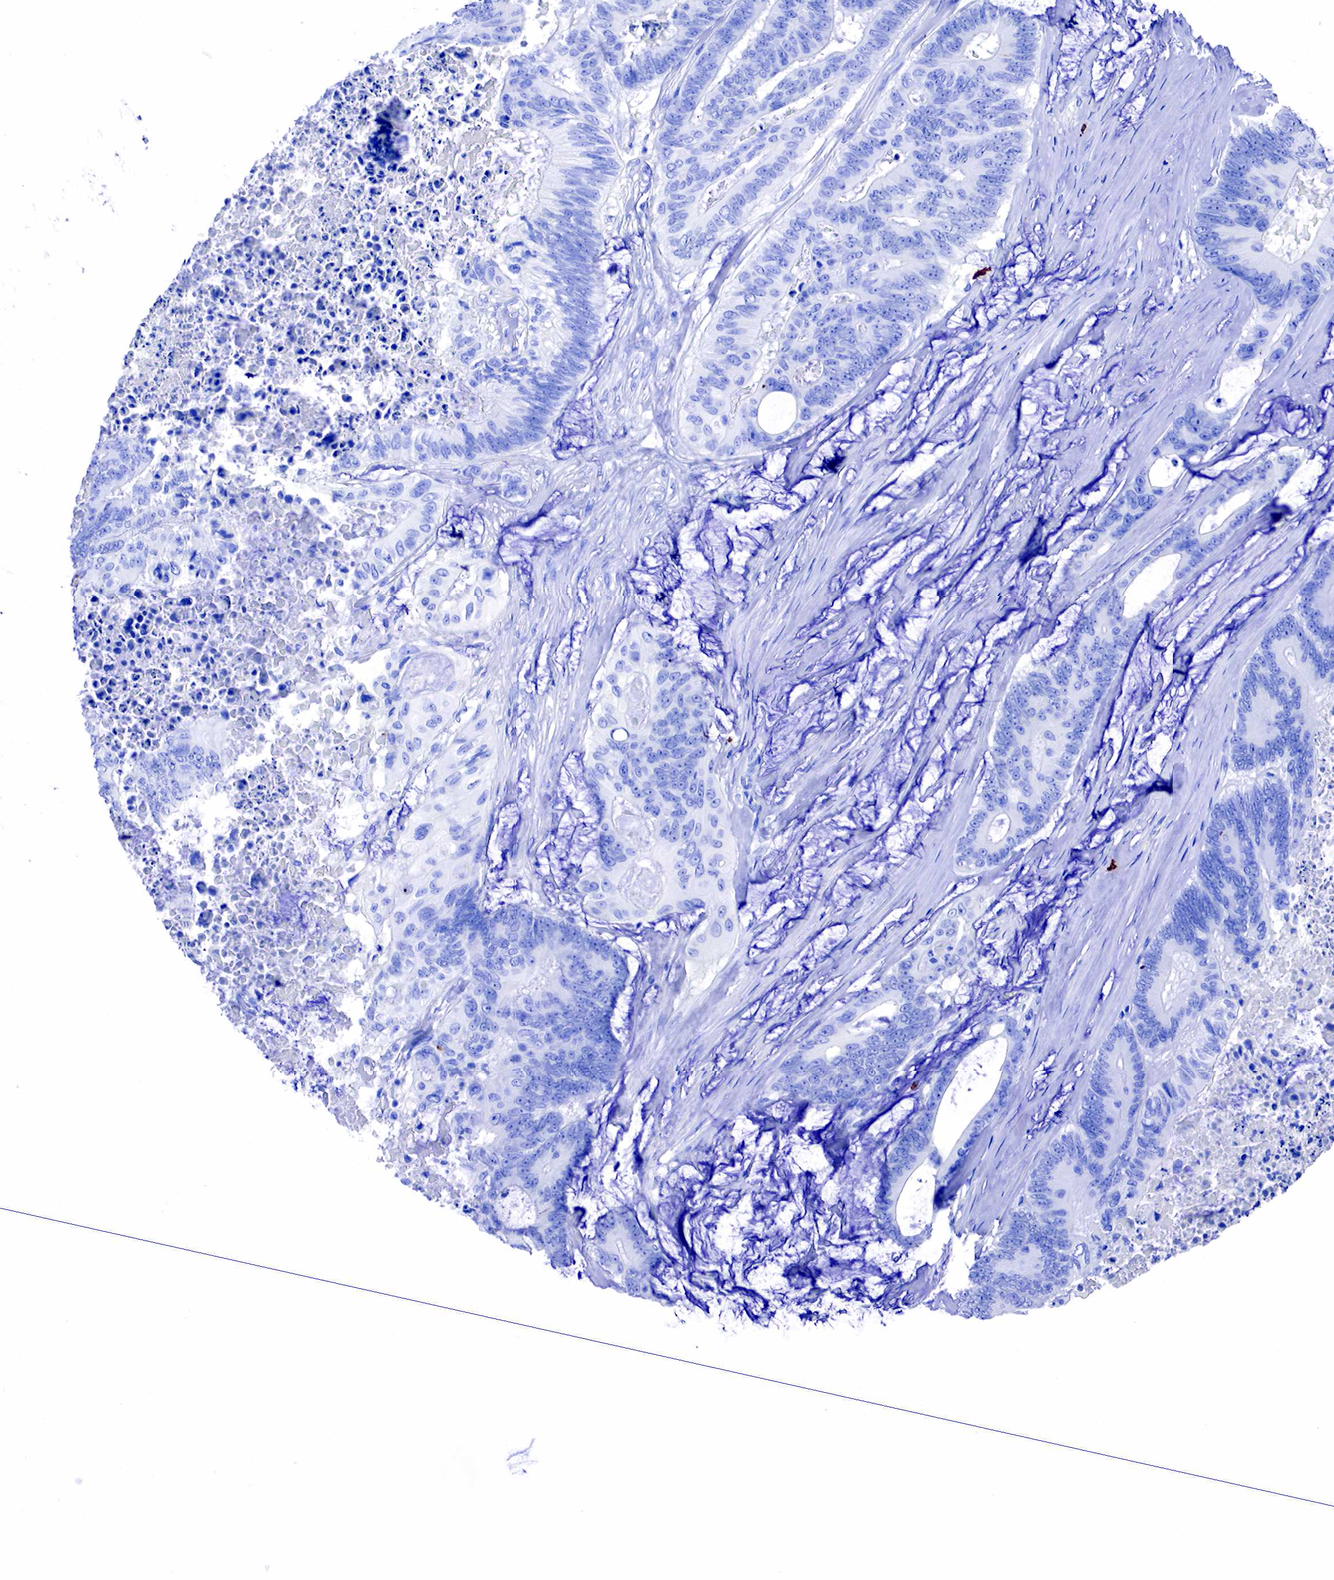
{"staining": {"intensity": "negative", "quantity": "none", "location": "none"}, "tissue": "colorectal cancer", "cell_type": "Tumor cells", "image_type": "cancer", "snomed": [{"axis": "morphology", "description": "Adenocarcinoma, NOS"}, {"axis": "topography", "description": "Colon"}], "caption": "Colorectal cancer was stained to show a protein in brown. There is no significant expression in tumor cells.", "gene": "CD79A", "patient": {"sex": "male", "age": 65}}